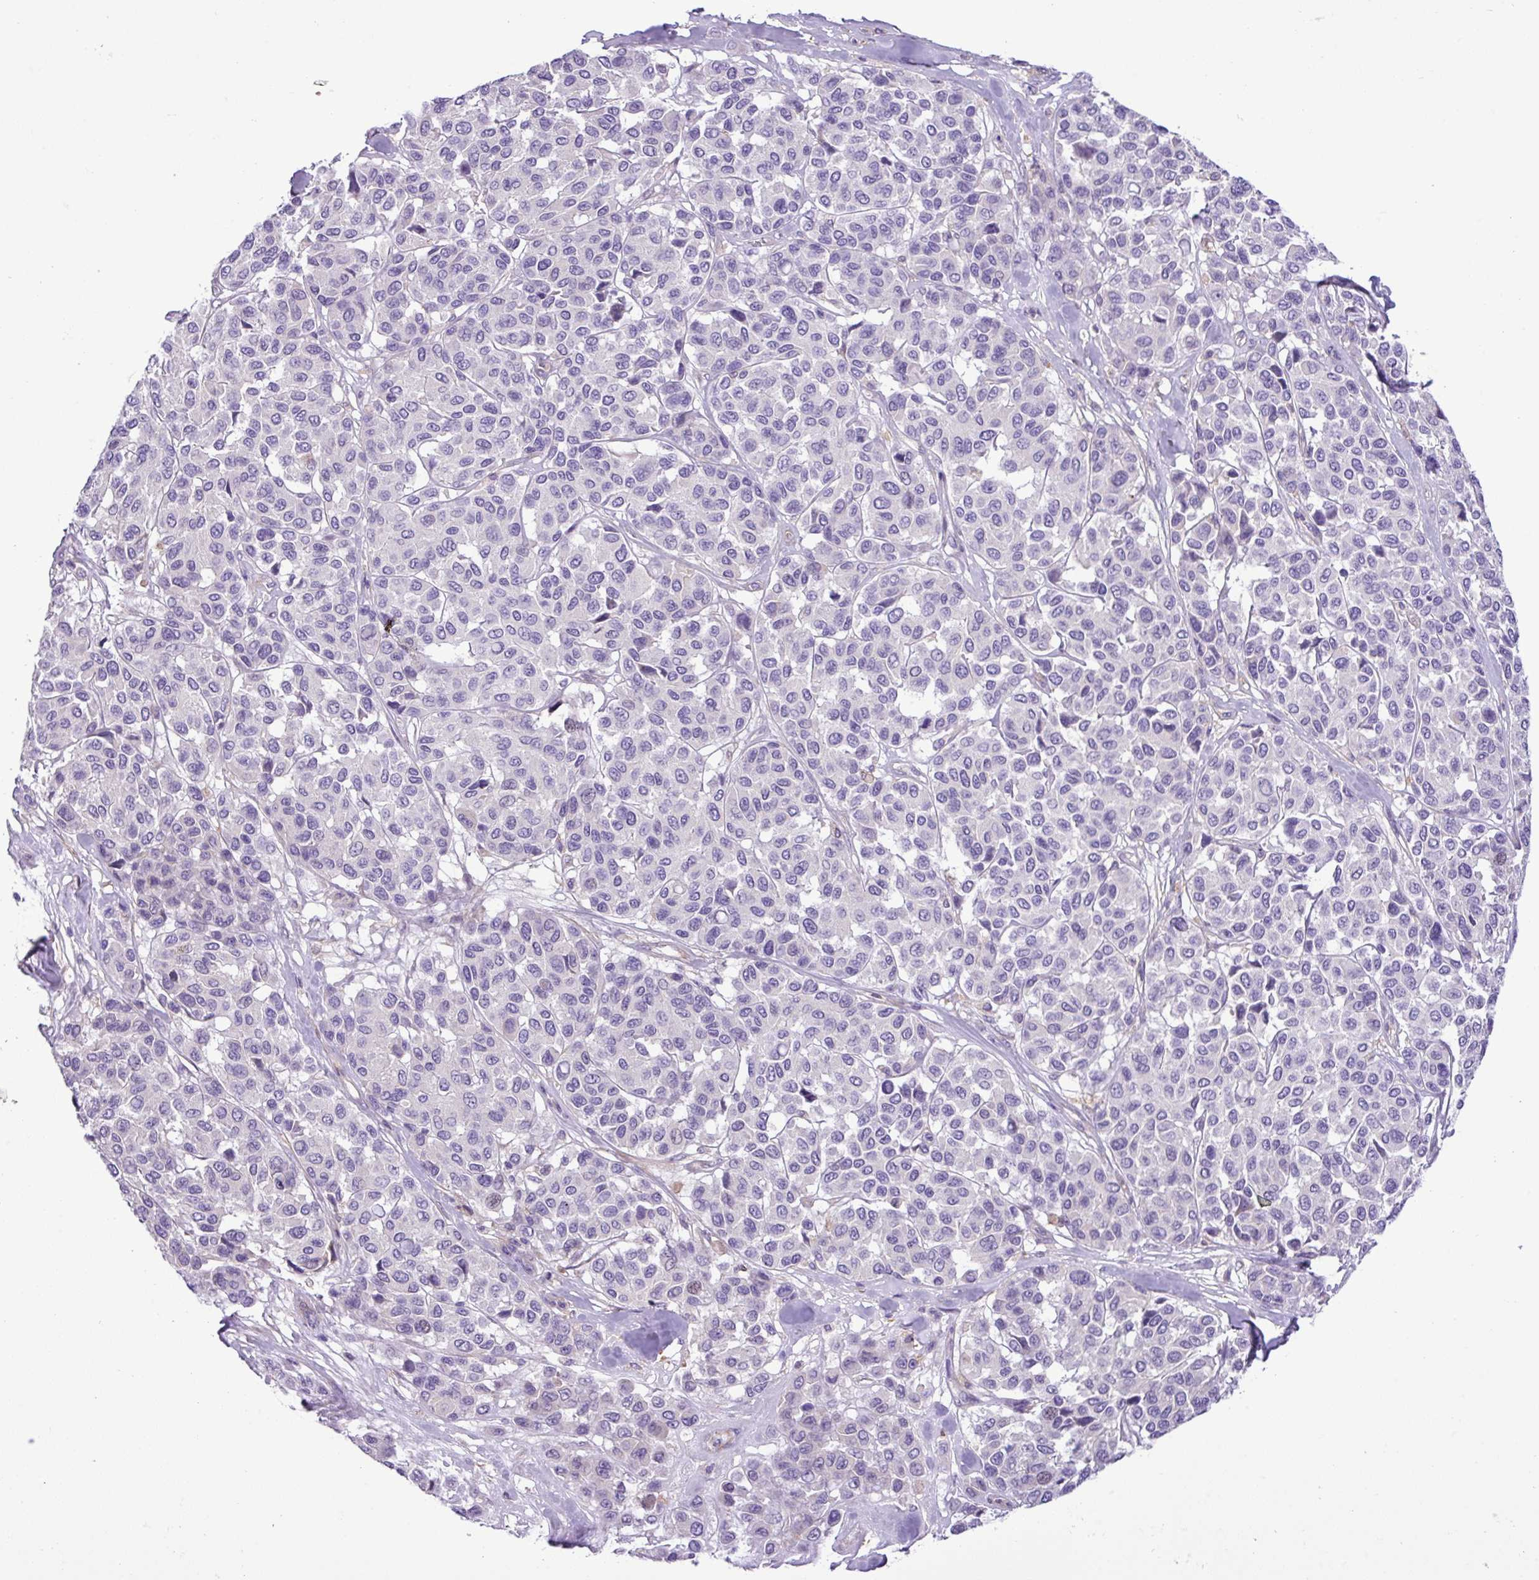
{"staining": {"intensity": "negative", "quantity": "none", "location": "none"}, "tissue": "melanoma", "cell_type": "Tumor cells", "image_type": "cancer", "snomed": [{"axis": "morphology", "description": "Malignant melanoma, NOS"}, {"axis": "topography", "description": "Skin"}], "caption": "The histopathology image displays no significant positivity in tumor cells of melanoma. (Immunohistochemistry, brightfield microscopy, high magnification).", "gene": "C11orf91", "patient": {"sex": "female", "age": 66}}